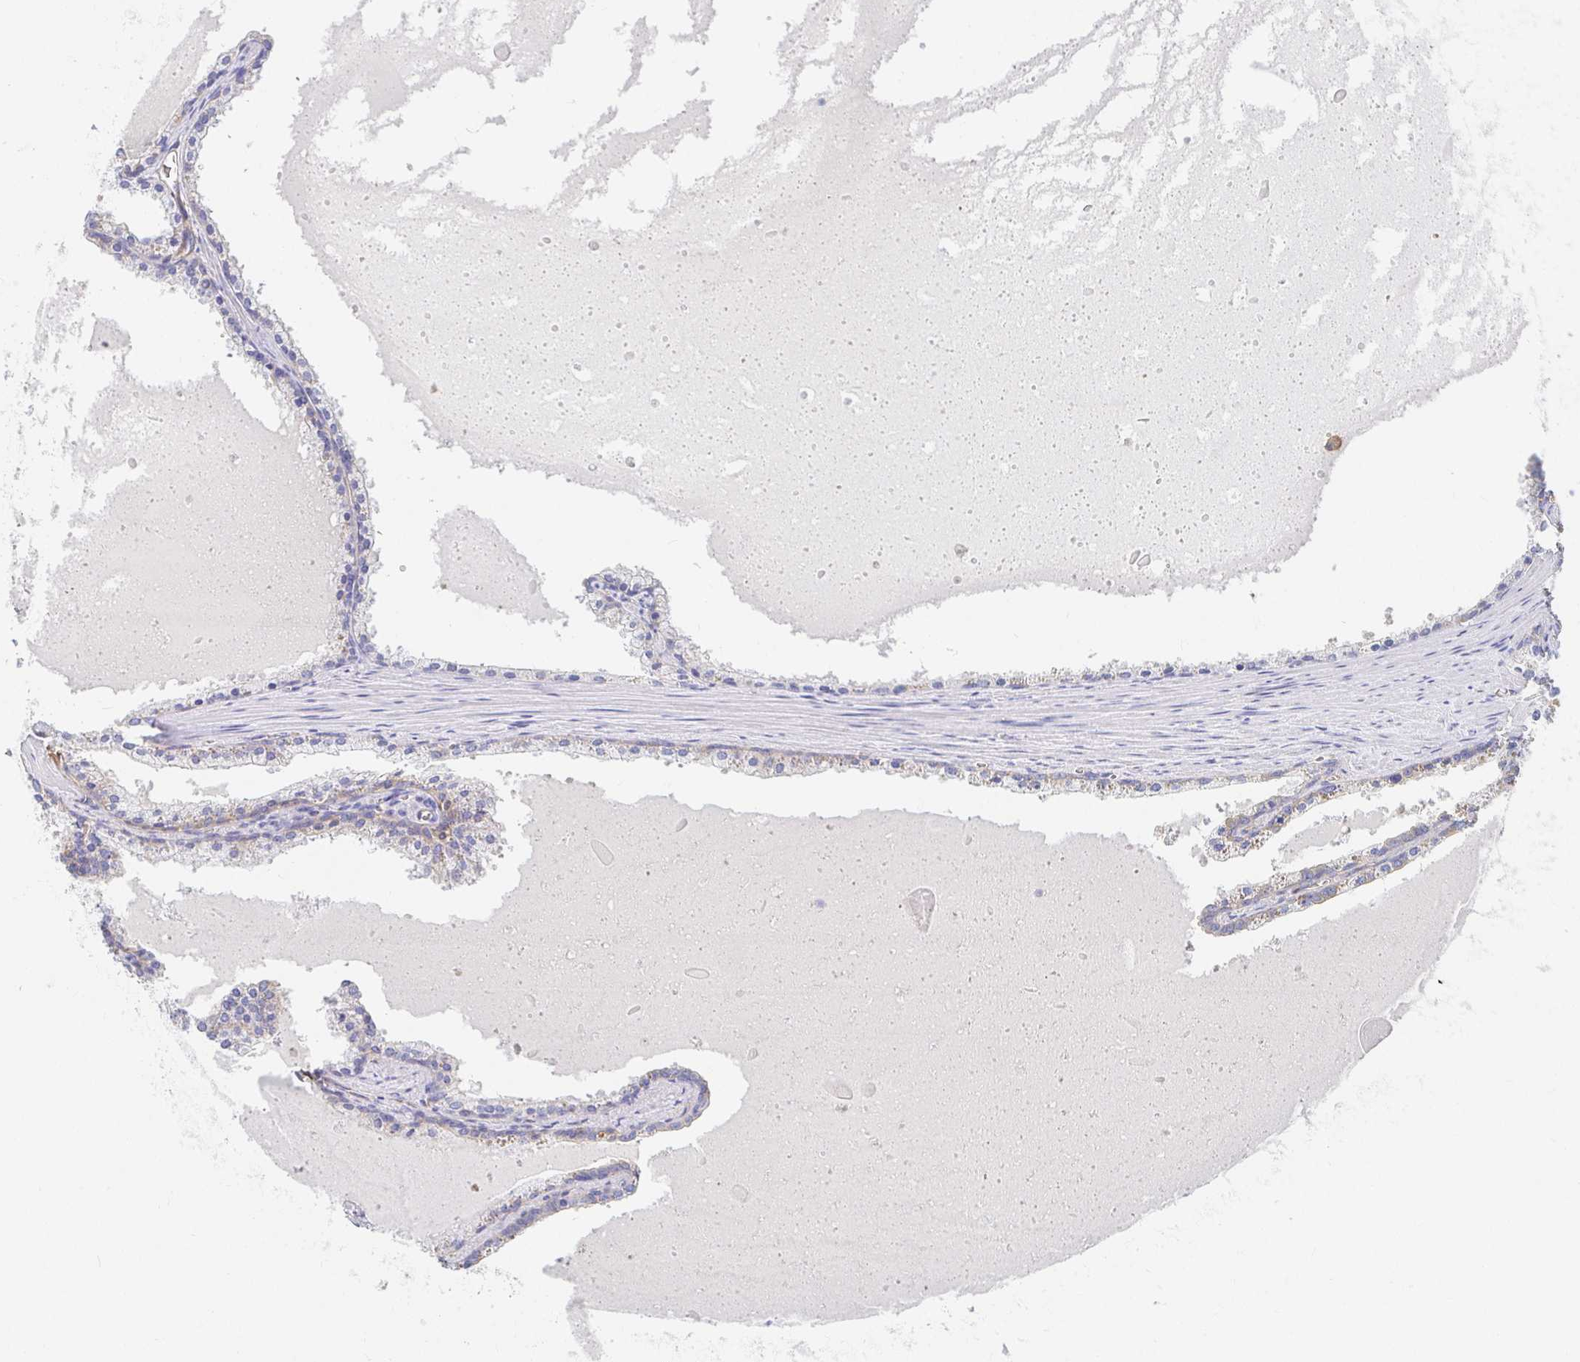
{"staining": {"intensity": "negative", "quantity": "none", "location": "none"}, "tissue": "prostate cancer", "cell_type": "Tumor cells", "image_type": "cancer", "snomed": [{"axis": "morphology", "description": "Adenocarcinoma, High grade"}, {"axis": "topography", "description": "Prostate"}], "caption": "Immunohistochemistry (IHC) of adenocarcinoma (high-grade) (prostate) shows no positivity in tumor cells.", "gene": "TSPAN19", "patient": {"sex": "male", "age": 68}}